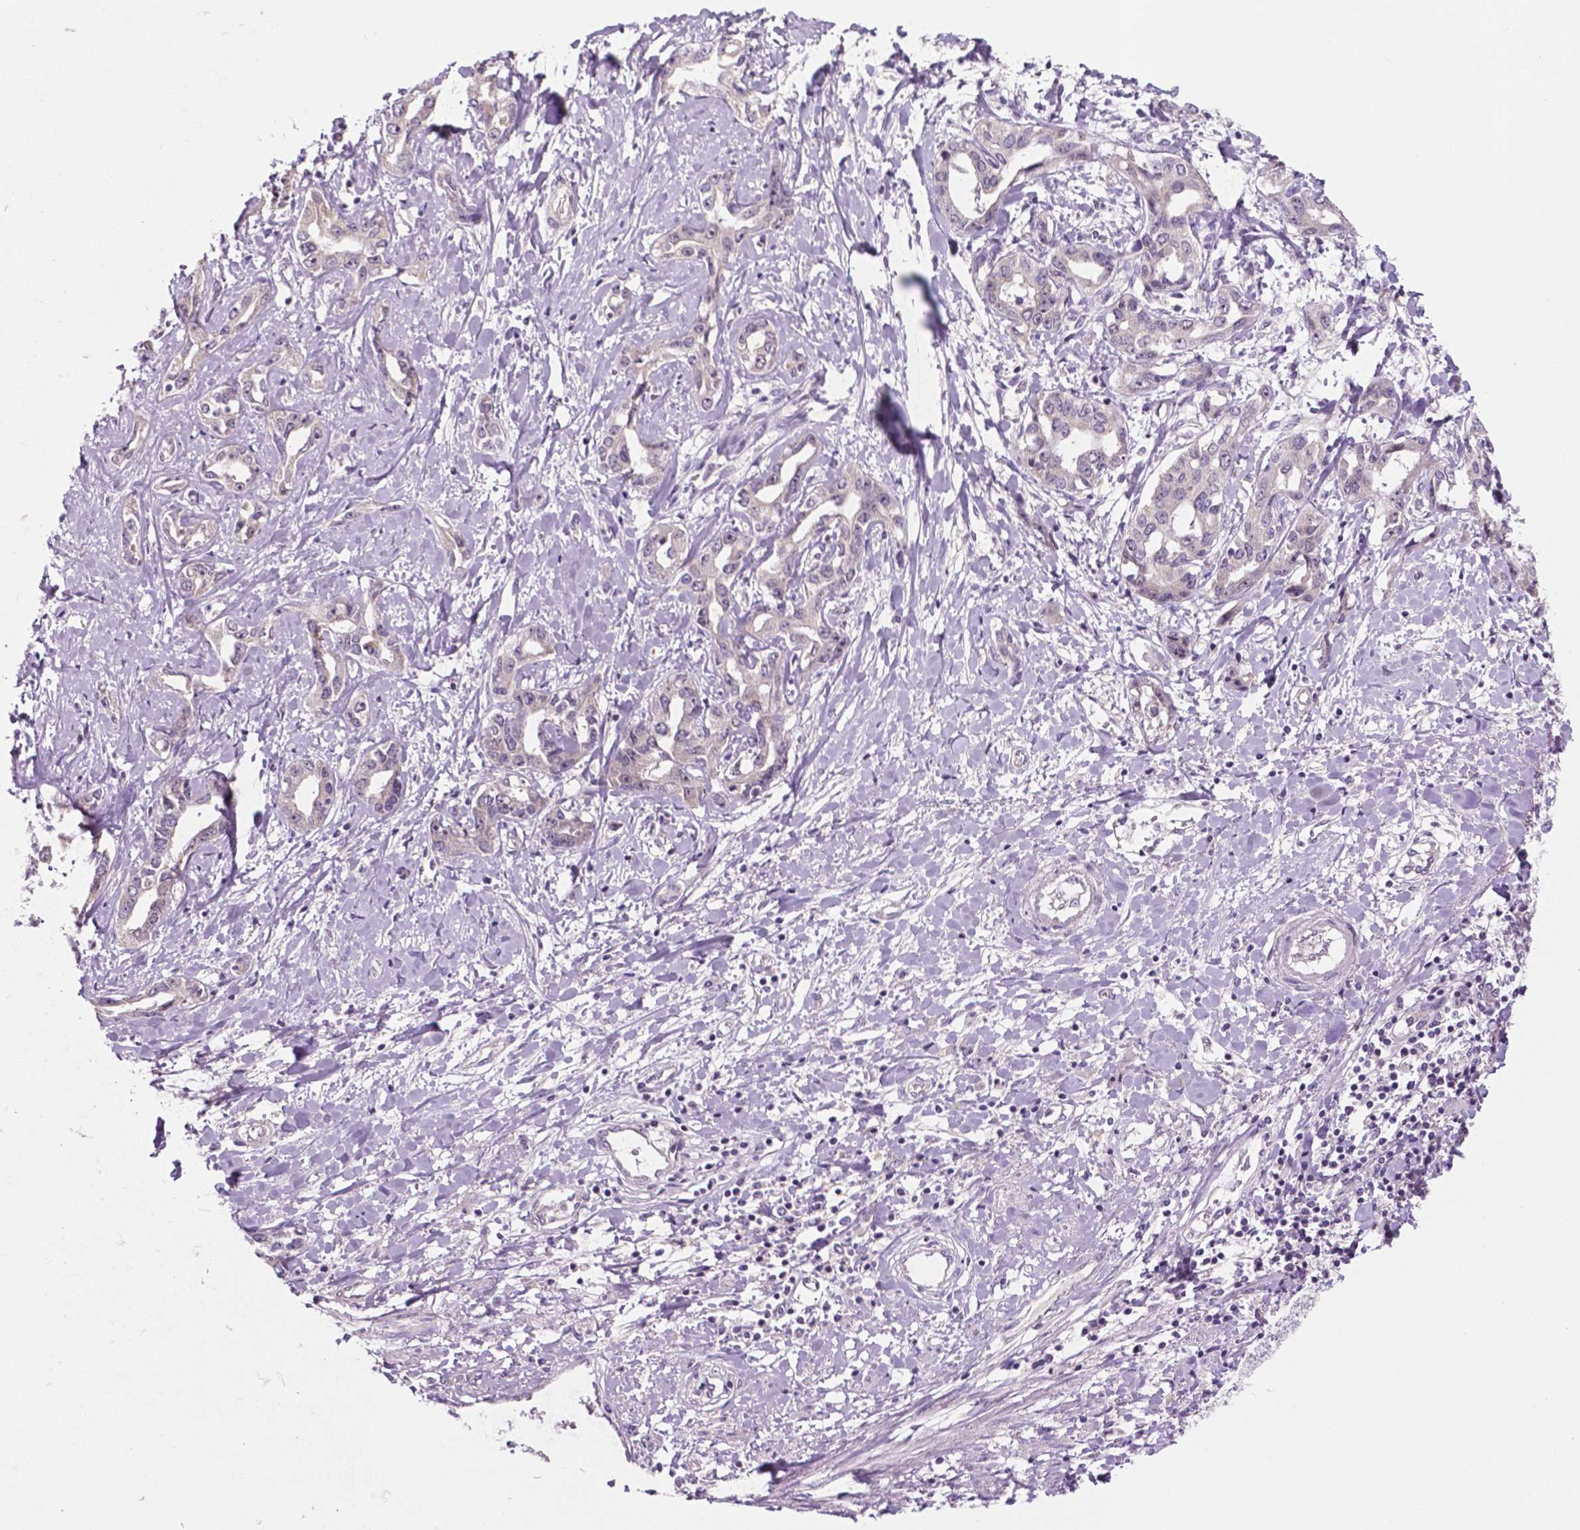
{"staining": {"intensity": "negative", "quantity": "none", "location": "none"}, "tissue": "liver cancer", "cell_type": "Tumor cells", "image_type": "cancer", "snomed": [{"axis": "morphology", "description": "Cholangiocarcinoma"}, {"axis": "topography", "description": "Liver"}], "caption": "DAB immunohistochemical staining of liver cancer reveals no significant positivity in tumor cells.", "gene": "FAM50B", "patient": {"sex": "male", "age": 59}}